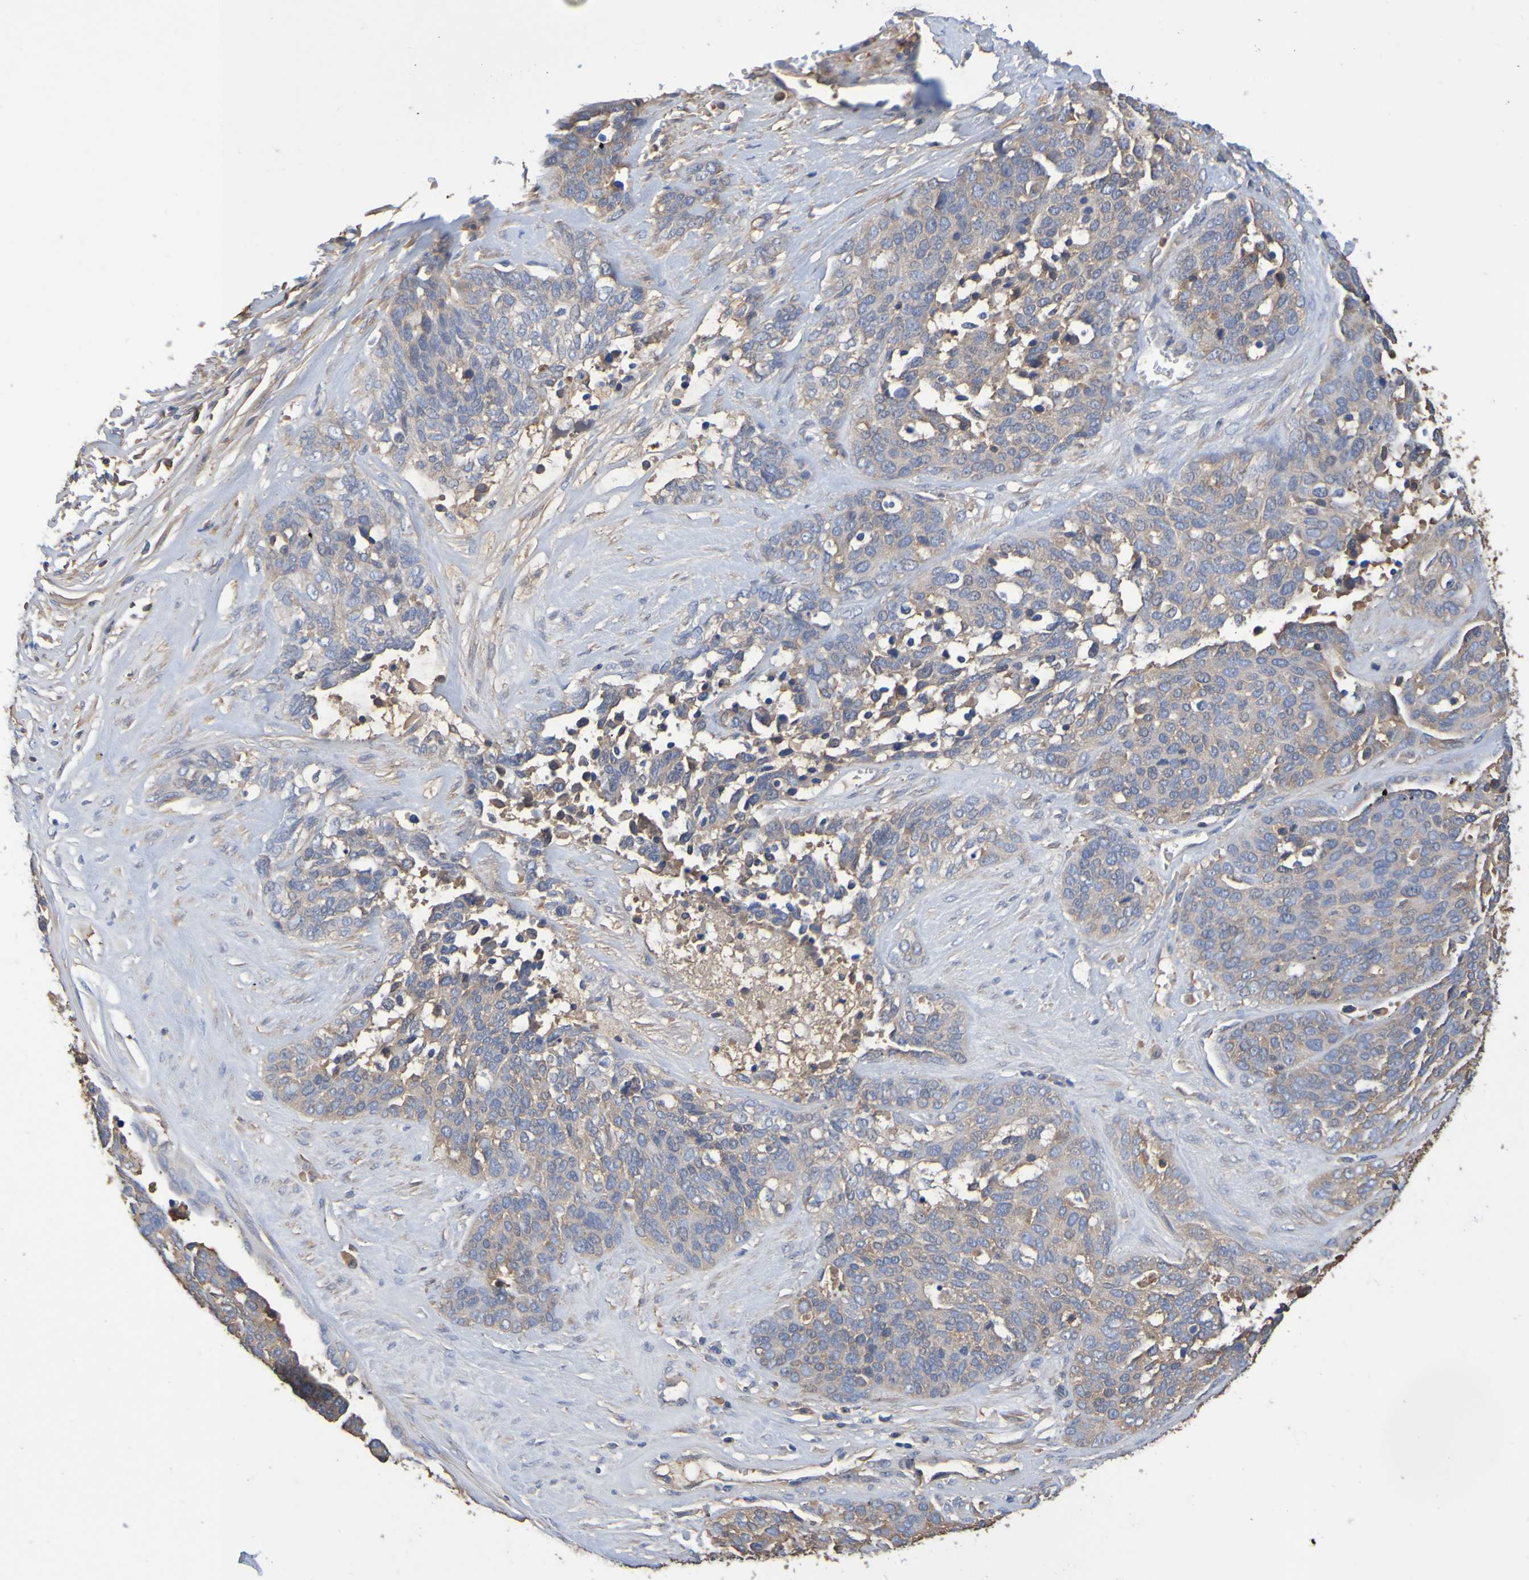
{"staining": {"intensity": "weak", "quantity": "25%-75%", "location": "cytoplasmic/membranous"}, "tissue": "ovarian cancer", "cell_type": "Tumor cells", "image_type": "cancer", "snomed": [{"axis": "morphology", "description": "Cystadenocarcinoma, serous, NOS"}, {"axis": "topography", "description": "Ovary"}], "caption": "This micrograph displays ovarian serous cystadenocarcinoma stained with immunohistochemistry to label a protein in brown. The cytoplasmic/membranous of tumor cells show weak positivity for the protein. Nuclei are counter-stained blue.", "gene": "GAB3", "patient": {"sex": "female", "age": 44}}